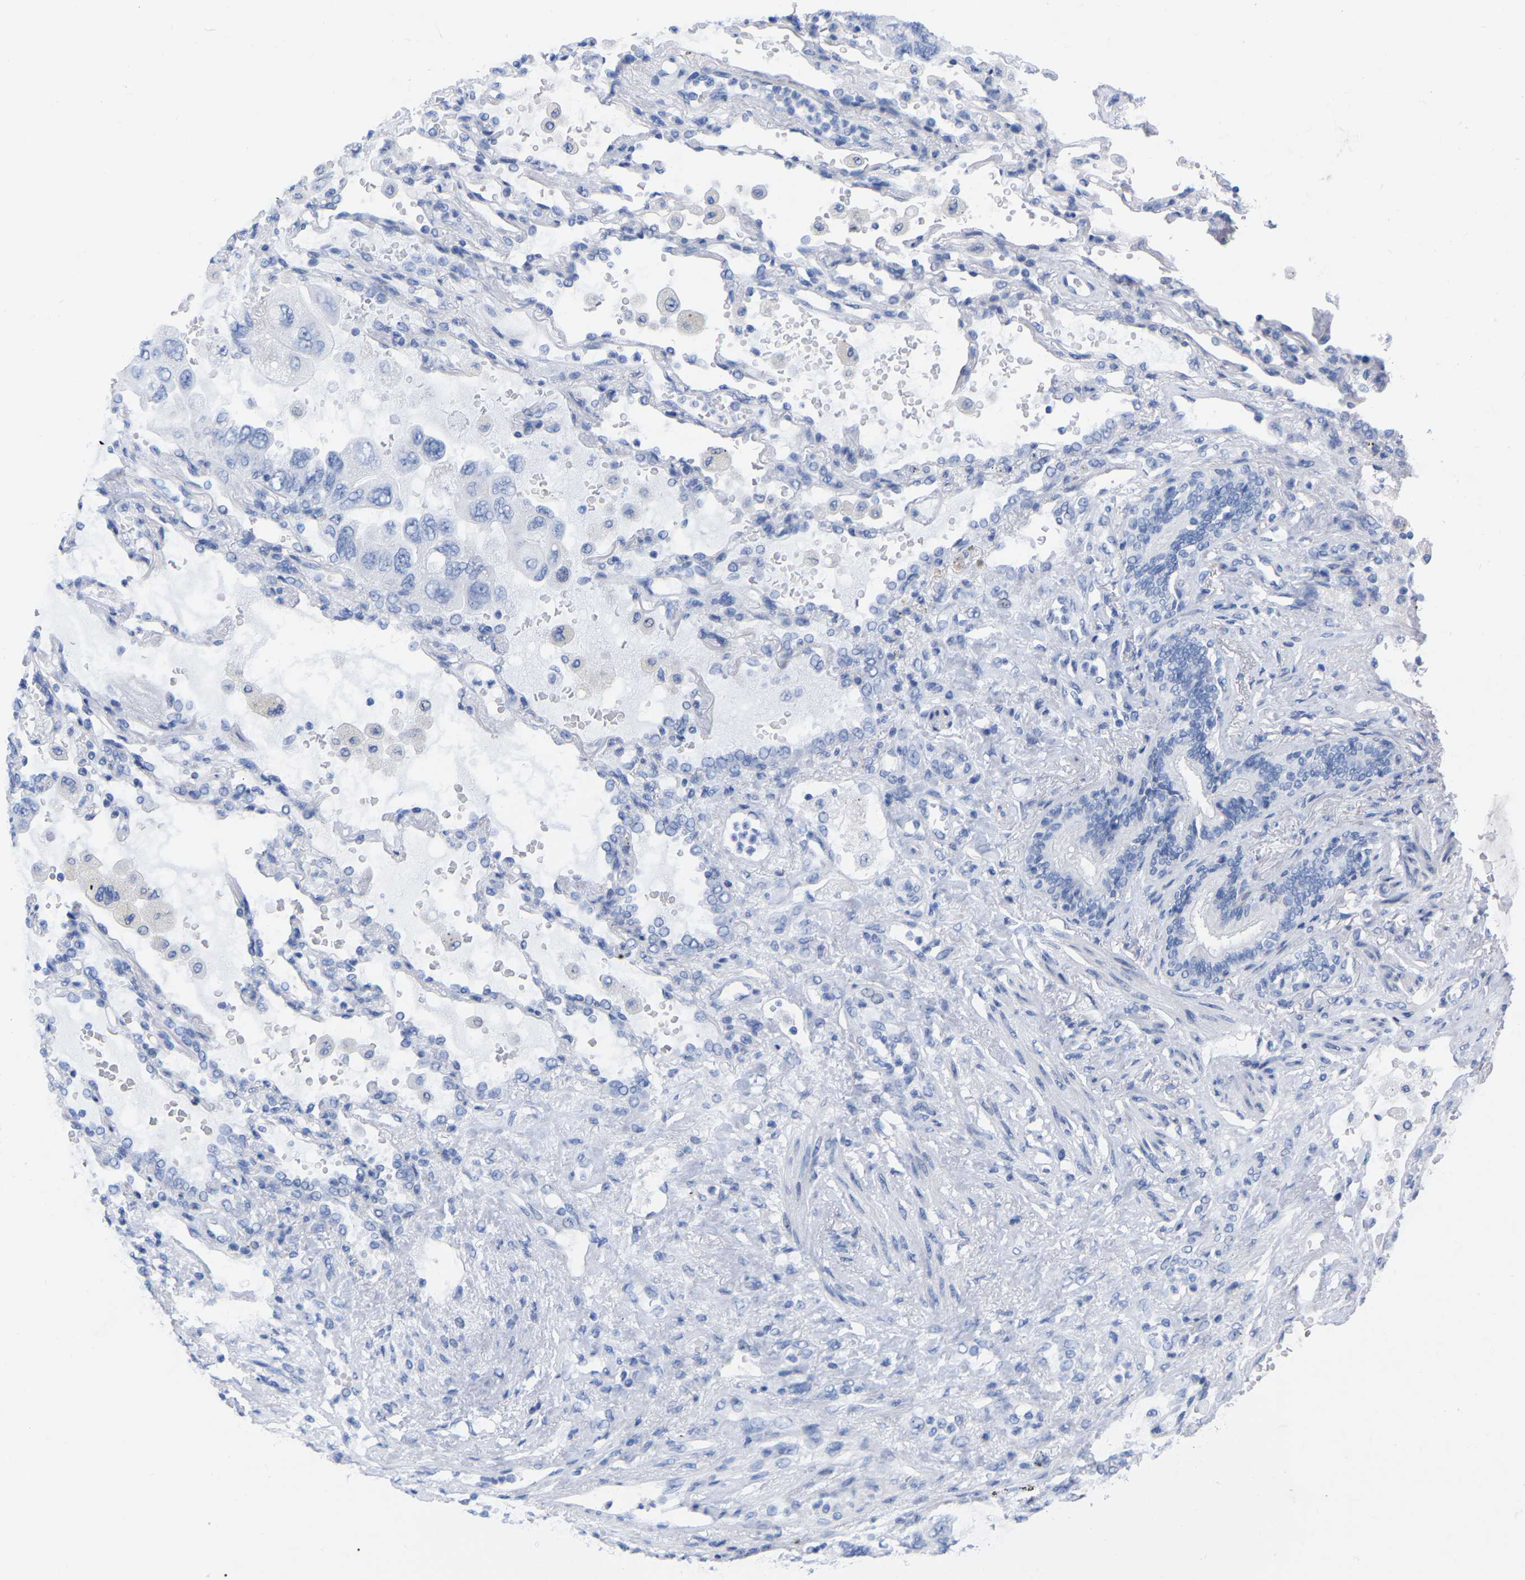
{"staining": {"intensity": "negative", "quantity": "none", "location": "none"}, "tissue": "lung cancer", "cell_type": "Tumor cells", "image_type": "cancer", "snomed": [{"axis": "morphology", "description": "Squamous cell carcinoma, NOS"}, {"axis": "topography", "description": "Lung"}], "caption": "Lung cancer (squamous cell carcinoma) was stained to show a protein in brown. There is no significant expression in tumor cells.", "gene": "ZNF629", "patient": {"sex": "female", "age": 73}}